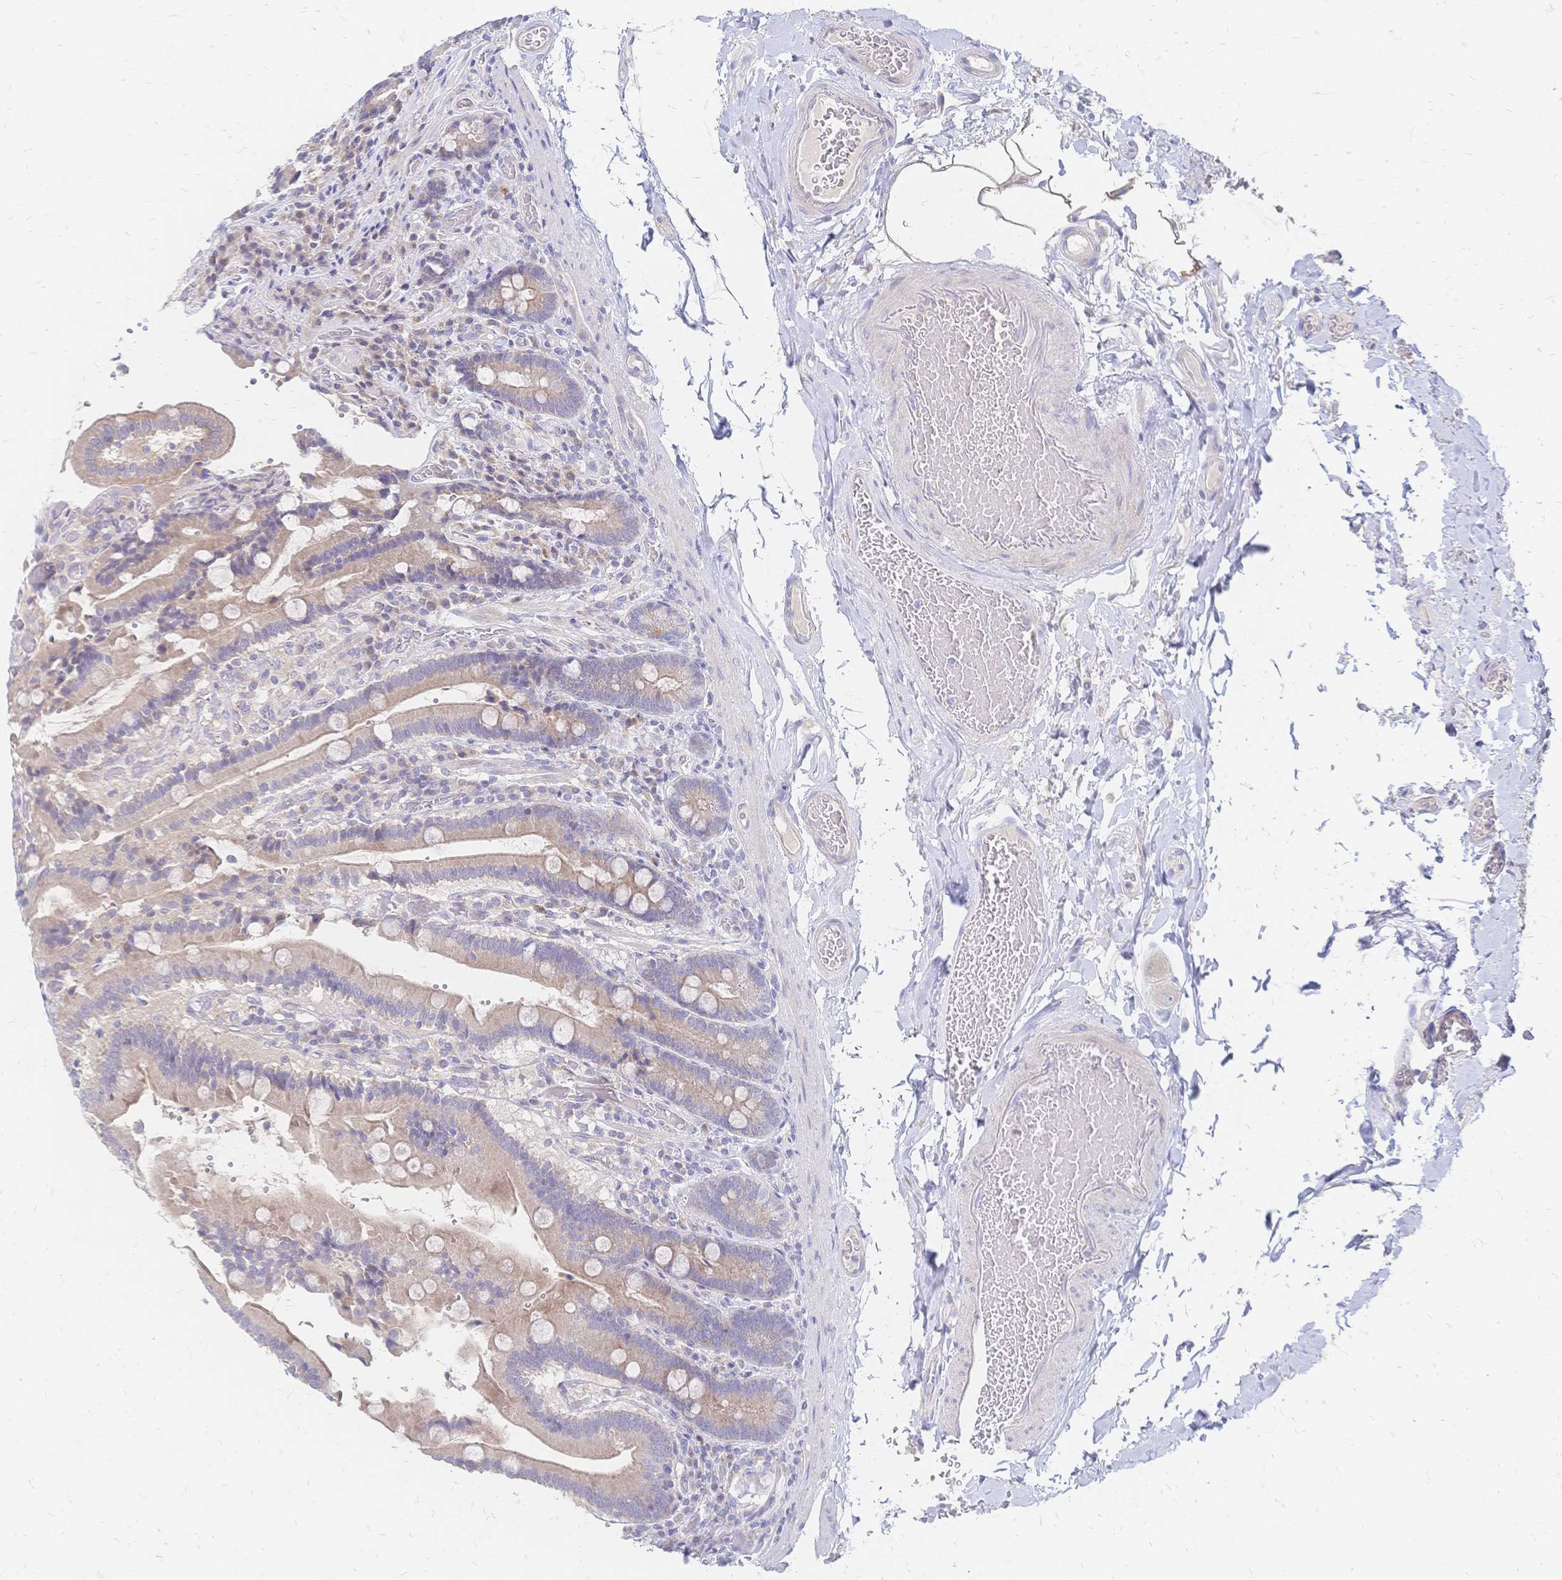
{"staining": {"intensity": "weak", "quantity": ">75%", "location": "cytoplasmic/membranous"}, "tissue": "duodenum", "cell_type": "Glandular cells", "image_type": "normal", "snomed": [{"axis": "morphology", "description": "Normal tissue, NOS"}, {"axis": "topography", "description": "Duodenum"}], "caption": "A photomicrograph of human duodenum stained for a protein exhibits weak cytoplasmic/membranous brown staining in glandular cells. The protein is shown in brown color, while the nuclei are stained blue.", "gene": "VWC2L", "patient": {"sex": "female", "age": 62}}